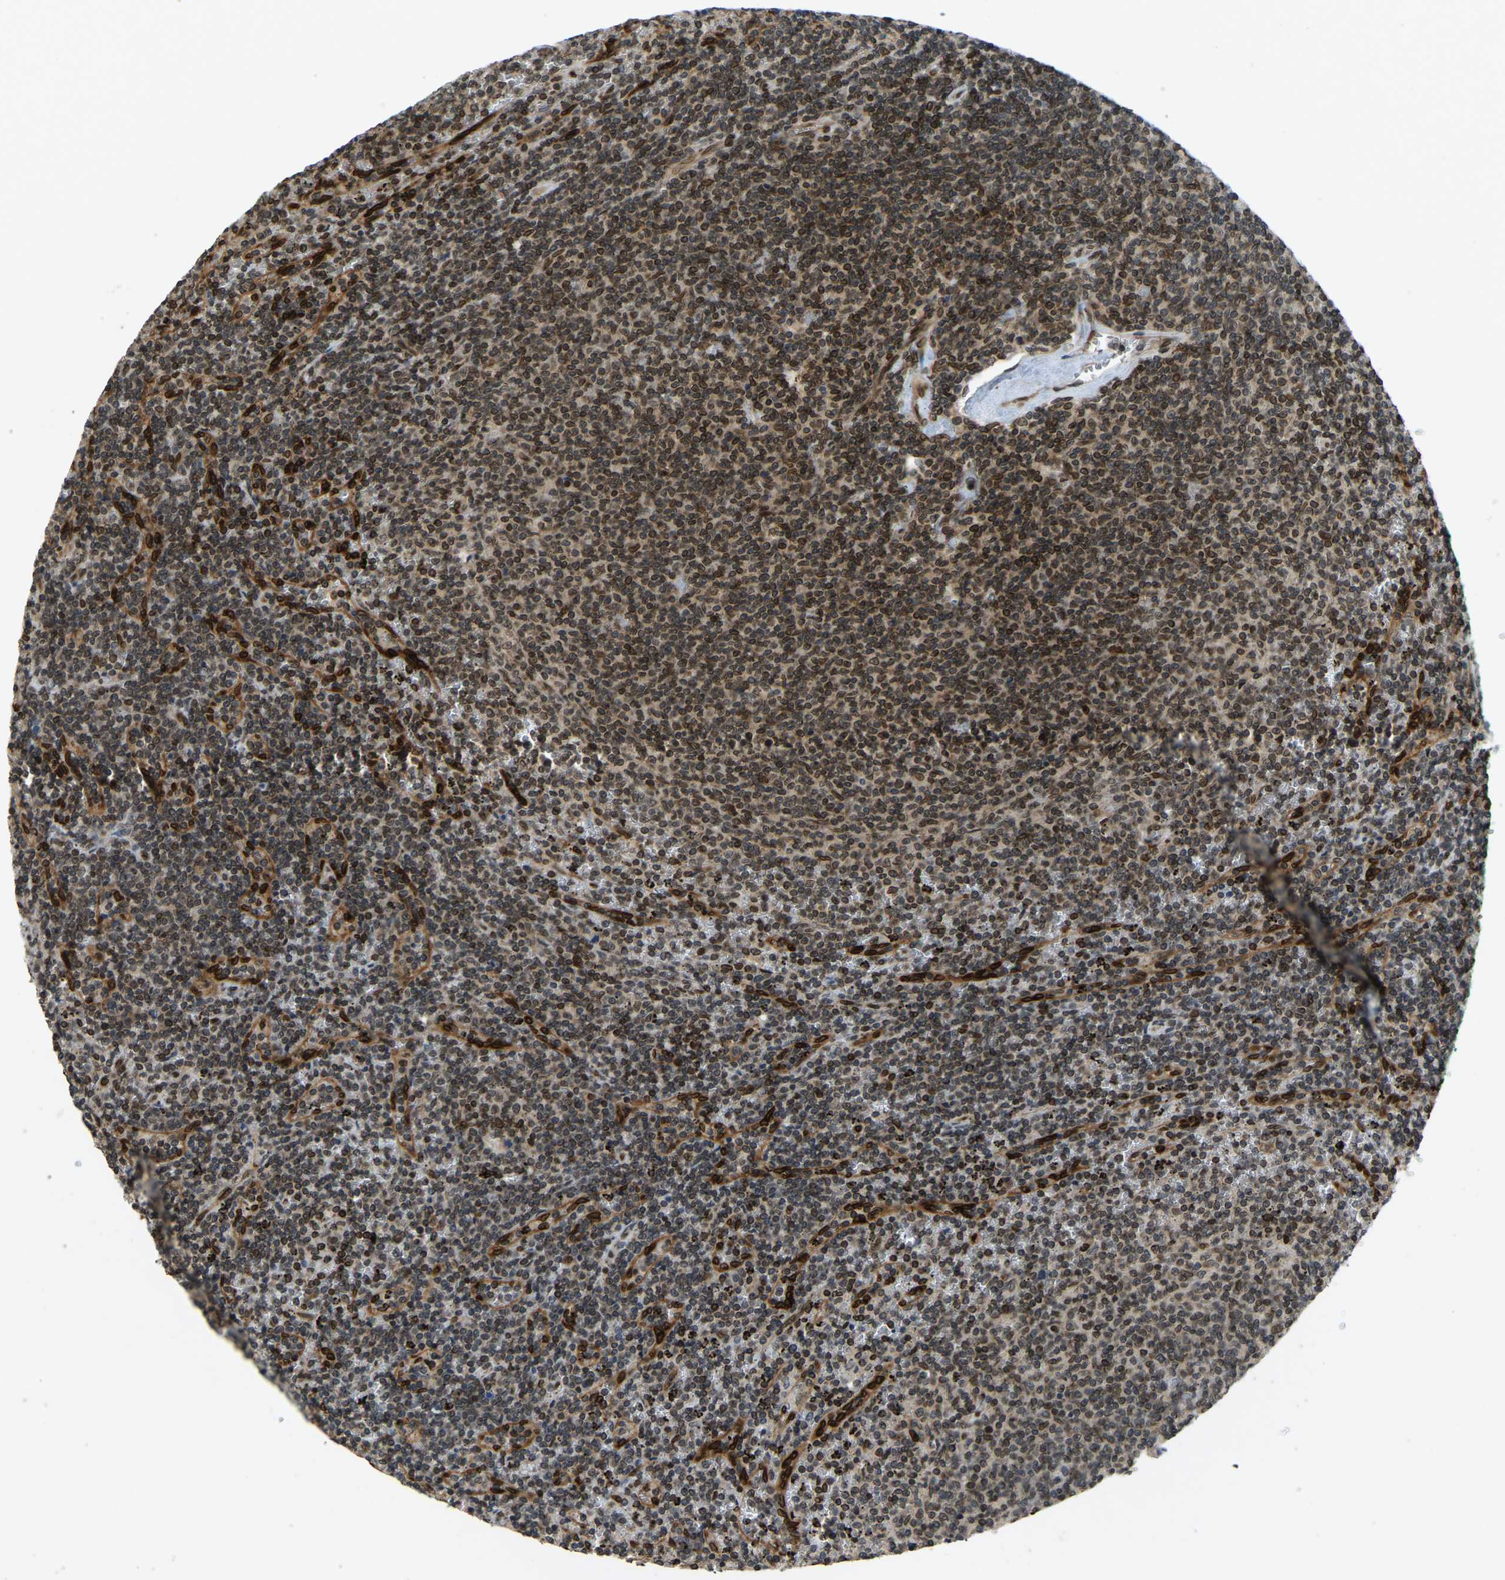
{"staining": {"intensity": "moderate", "quantity": ">75%", "location": "nuclear"}, "tissue": "lymphoma", "cell_type": "Tumor cells", "image_type": "cancer", "snomed": [{"axis": "morphology", "description": "Malignant lymphoma, non-Hodgkin's type, Low grade"}, {"axis": "topography", "description": "Spleen"}], "caption": "Low-grade malignant lymphoma, non-Hodgkin's type tissue exhibits moderate nuclear expression in about >75% of tumor cells (DAB IHC with brightfield microscopy, high magnification).", "gene": "SYNE1", "patient": {"sex": "female", "age": 50}}